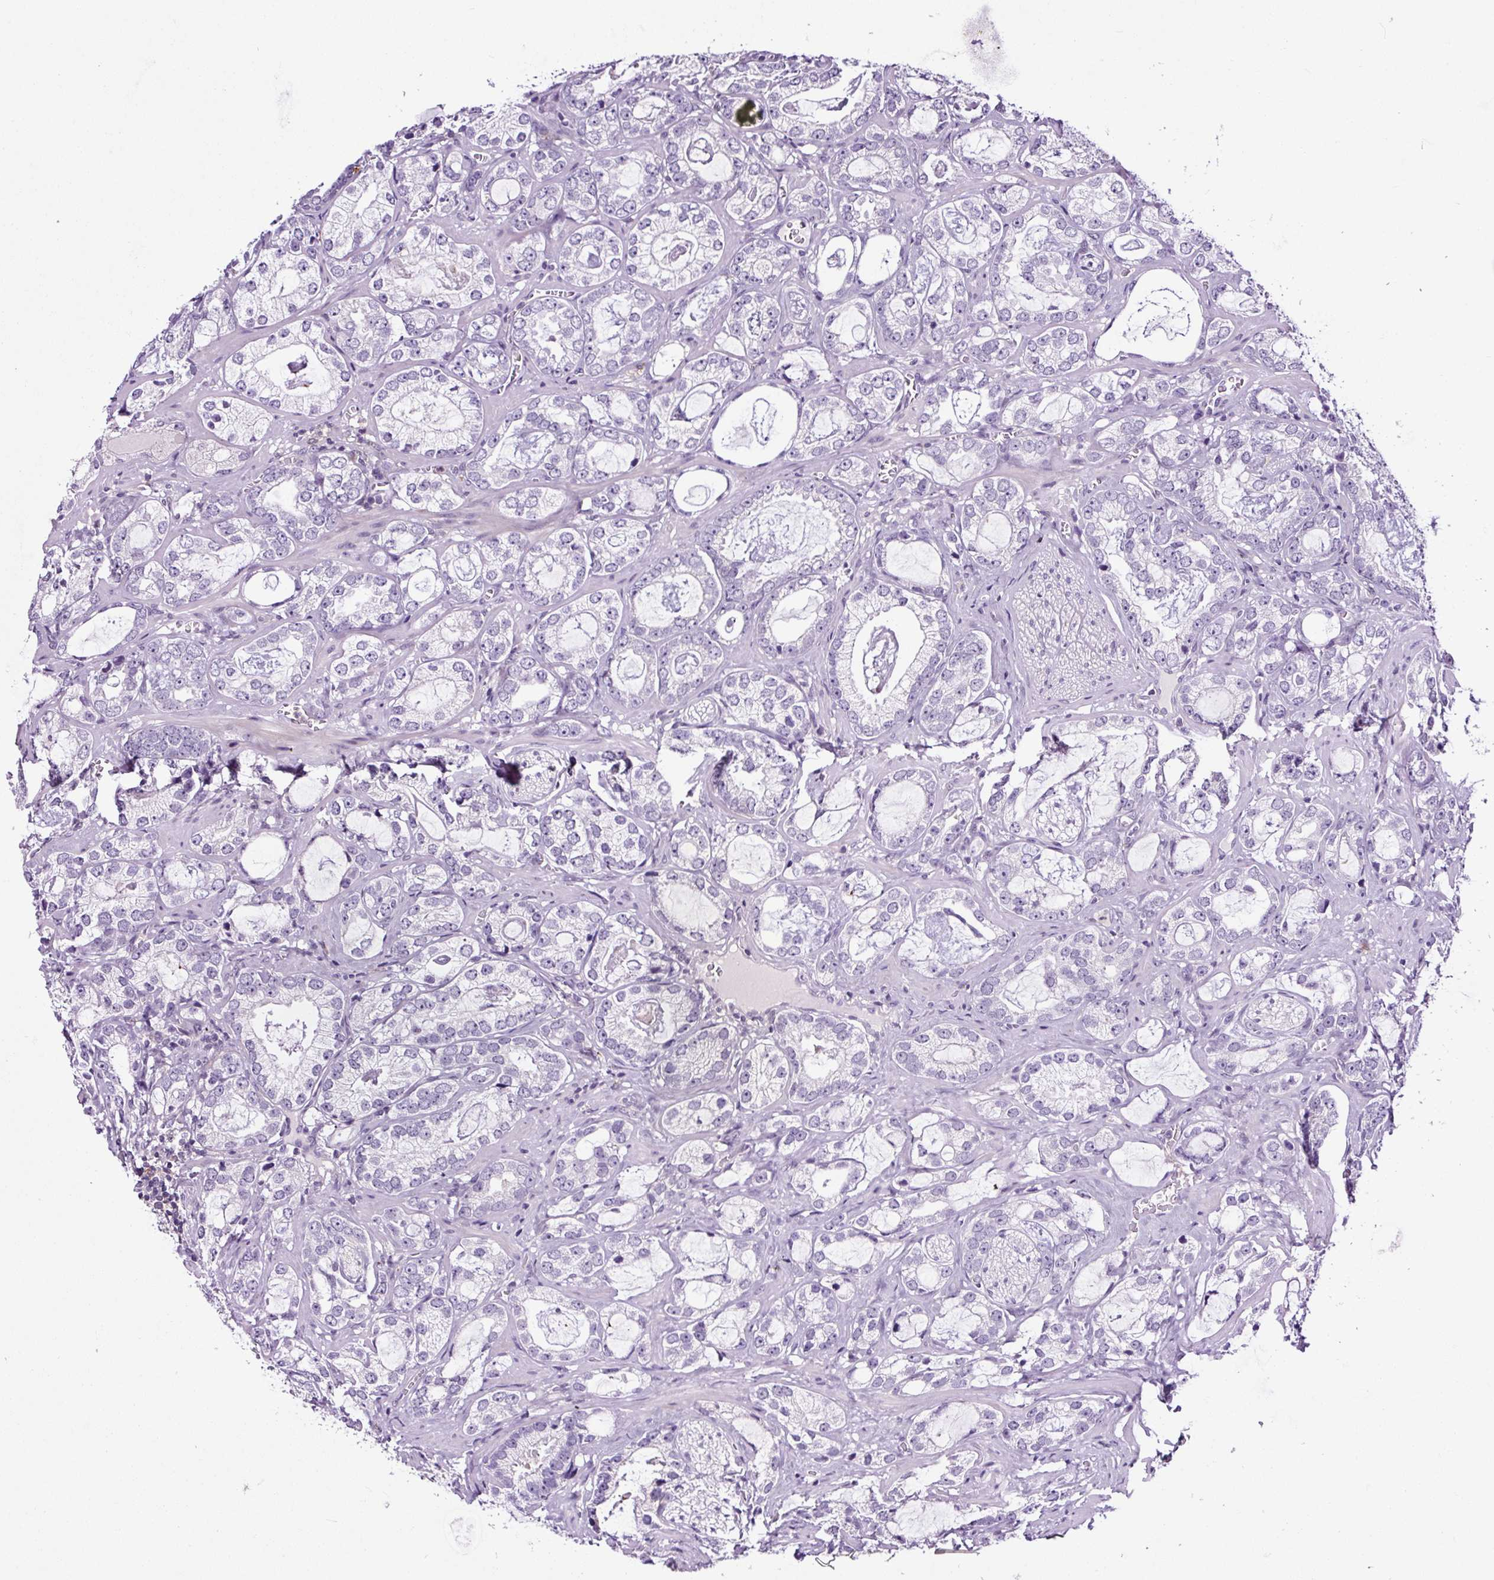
{"staining": {"intensity": "negative", "quantity": "none", "location": "none"}, "tissue": "prostate cancer", "cell_type": "Tumor cells", "image_type": "cancer", "snomed": [{"axis": "morphology", "description": "Adenocarcinoma, Medium grade"}, {"axis": "topography", "description": "Prostate"}], "caption": "Prostate cancer (adenocarcinoma (medium-grade)) was stained to show a protein in brown. There is no significant positivity in tumor cells.", "gene": "TAFA3", "patient": {"sex": "male", "age": 57}}